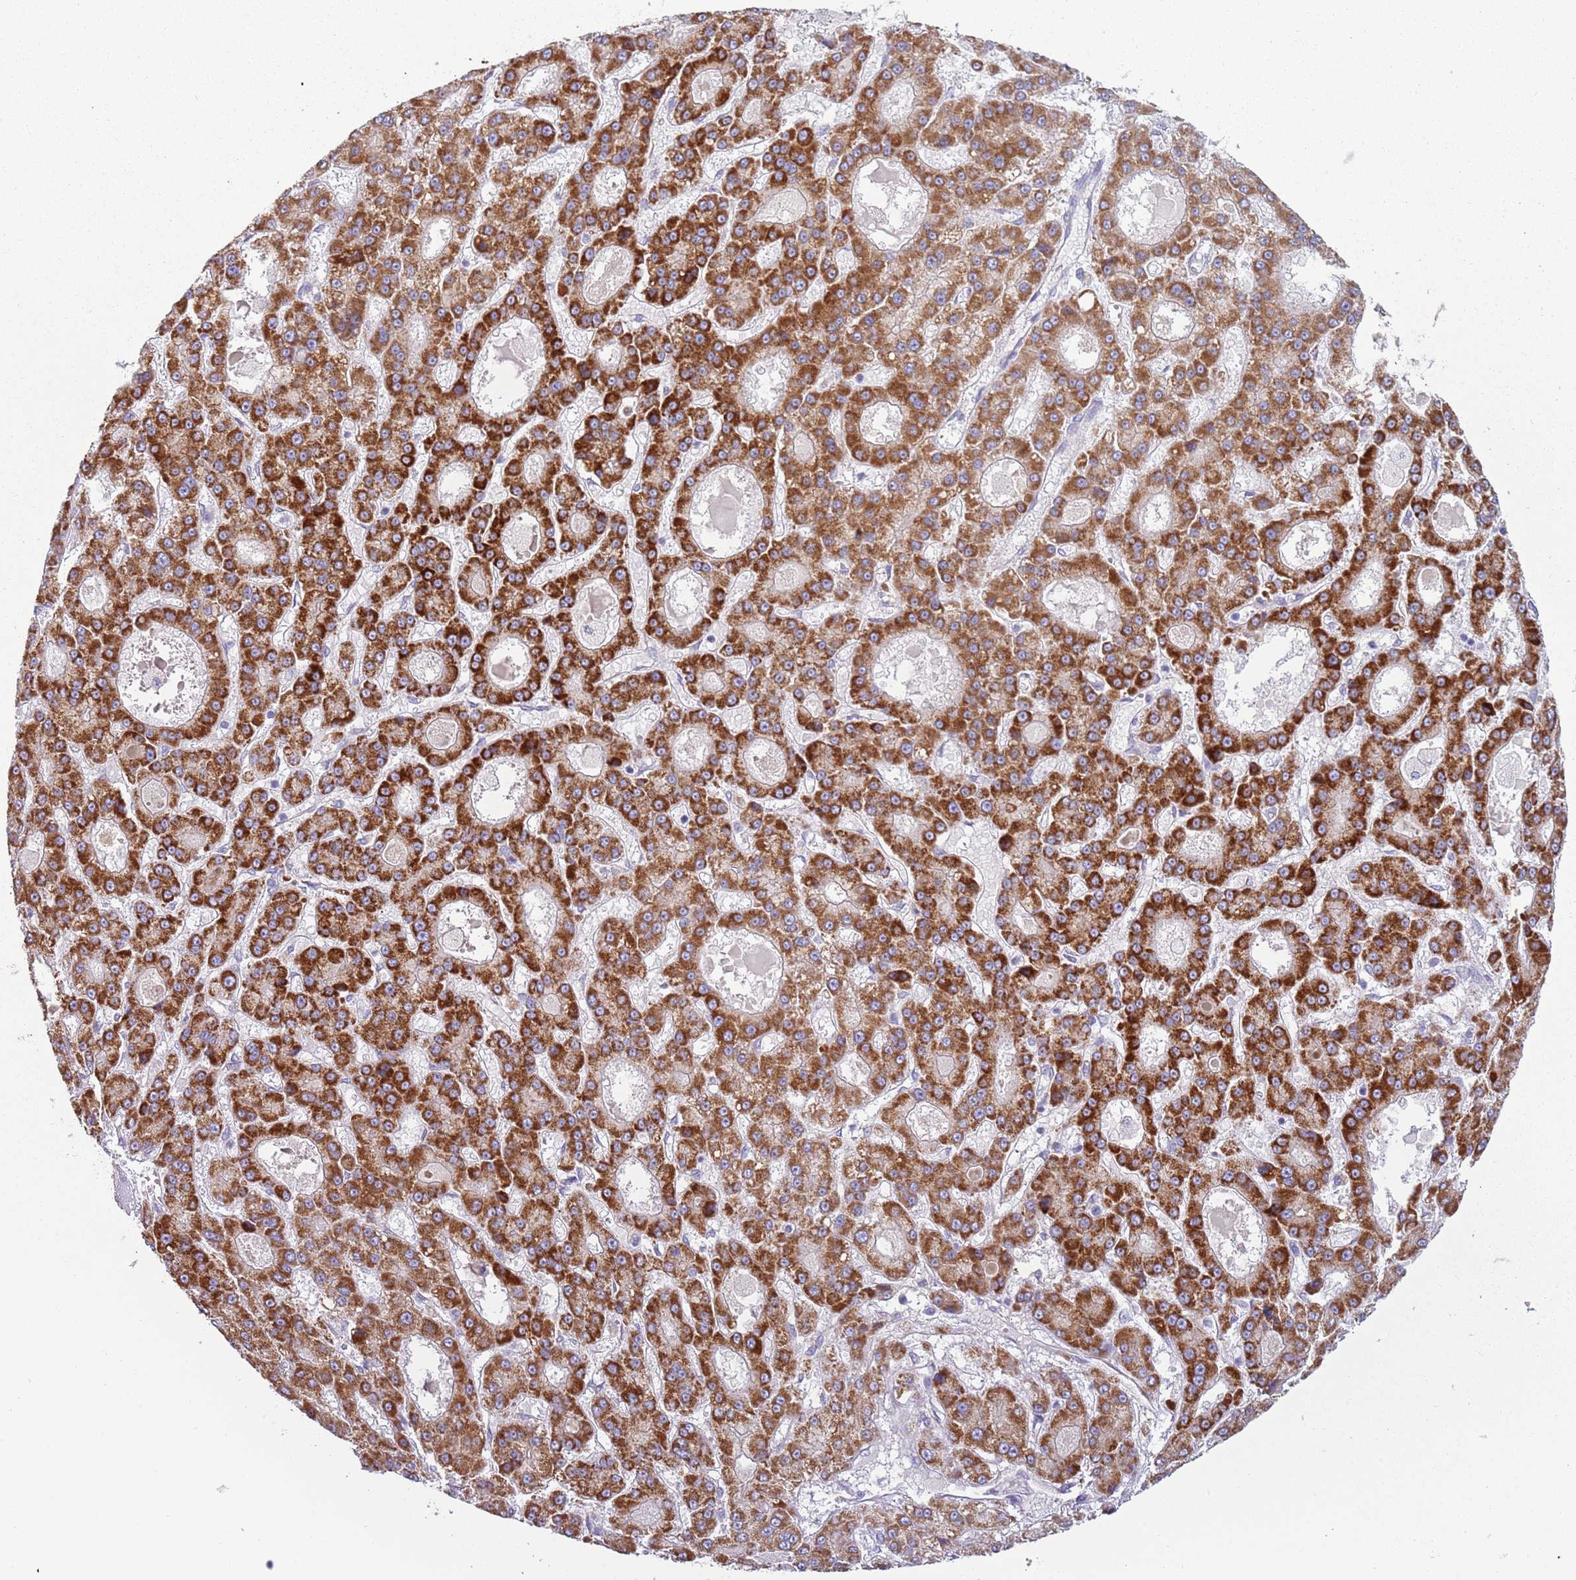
{"staining": {"intensity": "strong", "quantity": ">75%", "location": "cytoplasmic/membranous"}, "tissue": "liver cancer", "cell_type": "Tumor cells", "image_type": "cancer", "snomed": [{"axis": "morphology", "description": "Carcinoma, Hepatocellular, NOS"}, {"axis": "topography", "description": "Liver"}], "caption": "Protein expression by immunohistochemistry displays strong cytoplasmic/membranous expression in about >75% of tumor cells in hepatocellular carcinoma (liver).", "gene": "RNF222", "patient": {"sex": "male", "age": 70}}